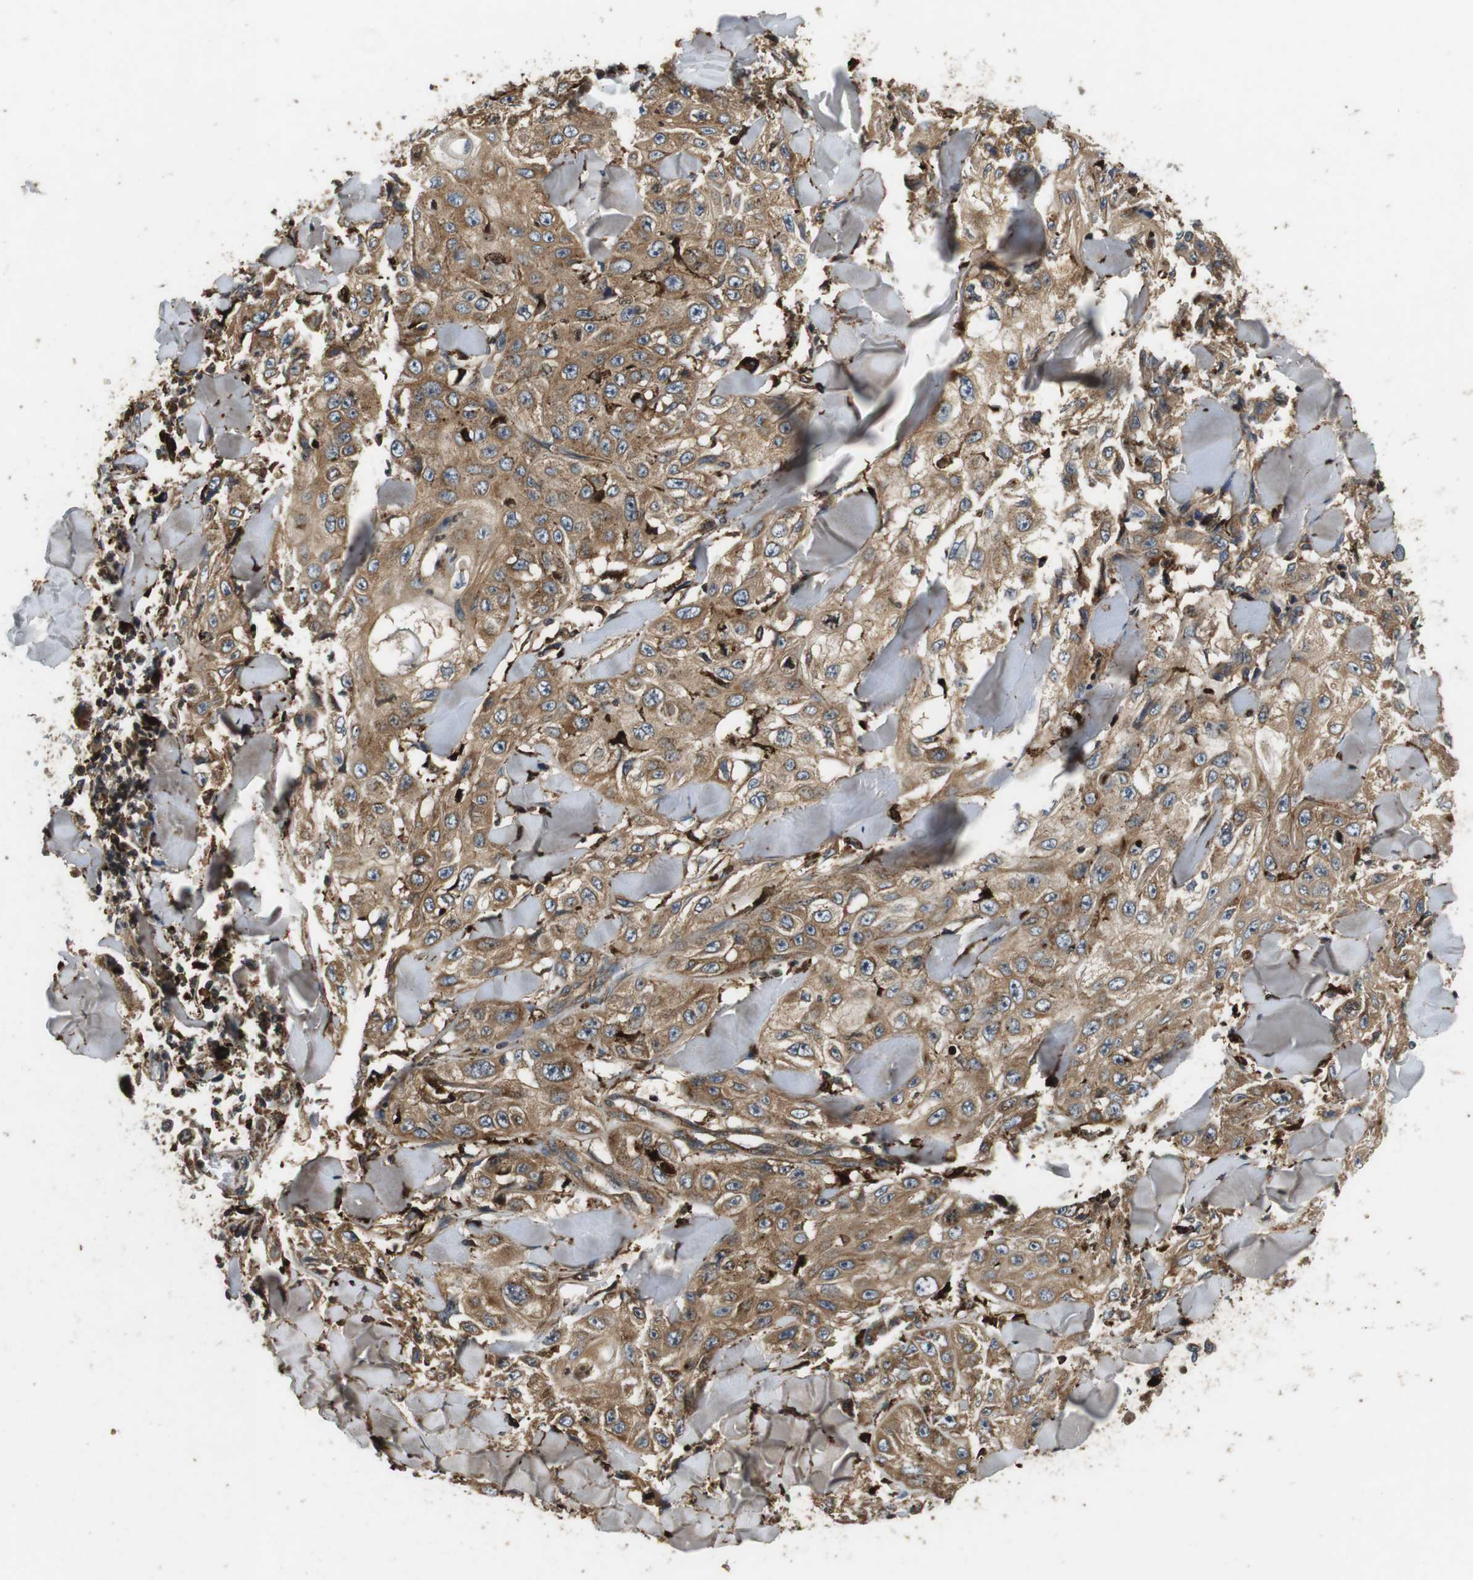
{"staining": {"intensity": "moderate", "quantity": ">75%", "location": "cytoplasmic/membranous"}, "tissue": "skin cancer", "cell_type": "Tumor cells", "image_type": "cancer", "snomed": [{"axis": "morphology", "description": "Squamous cell carcinoma, NOS"}, {"axis": "topography", "description": "Skin"}], "caption": "The immunohistochemical stain labels moderate cytoplasmic/membranous expression in tumor cells of skin squamous cell carcinoma tissue.", "gene": "TXNRD1", "patient": {"sex": "male", "age": 86}}